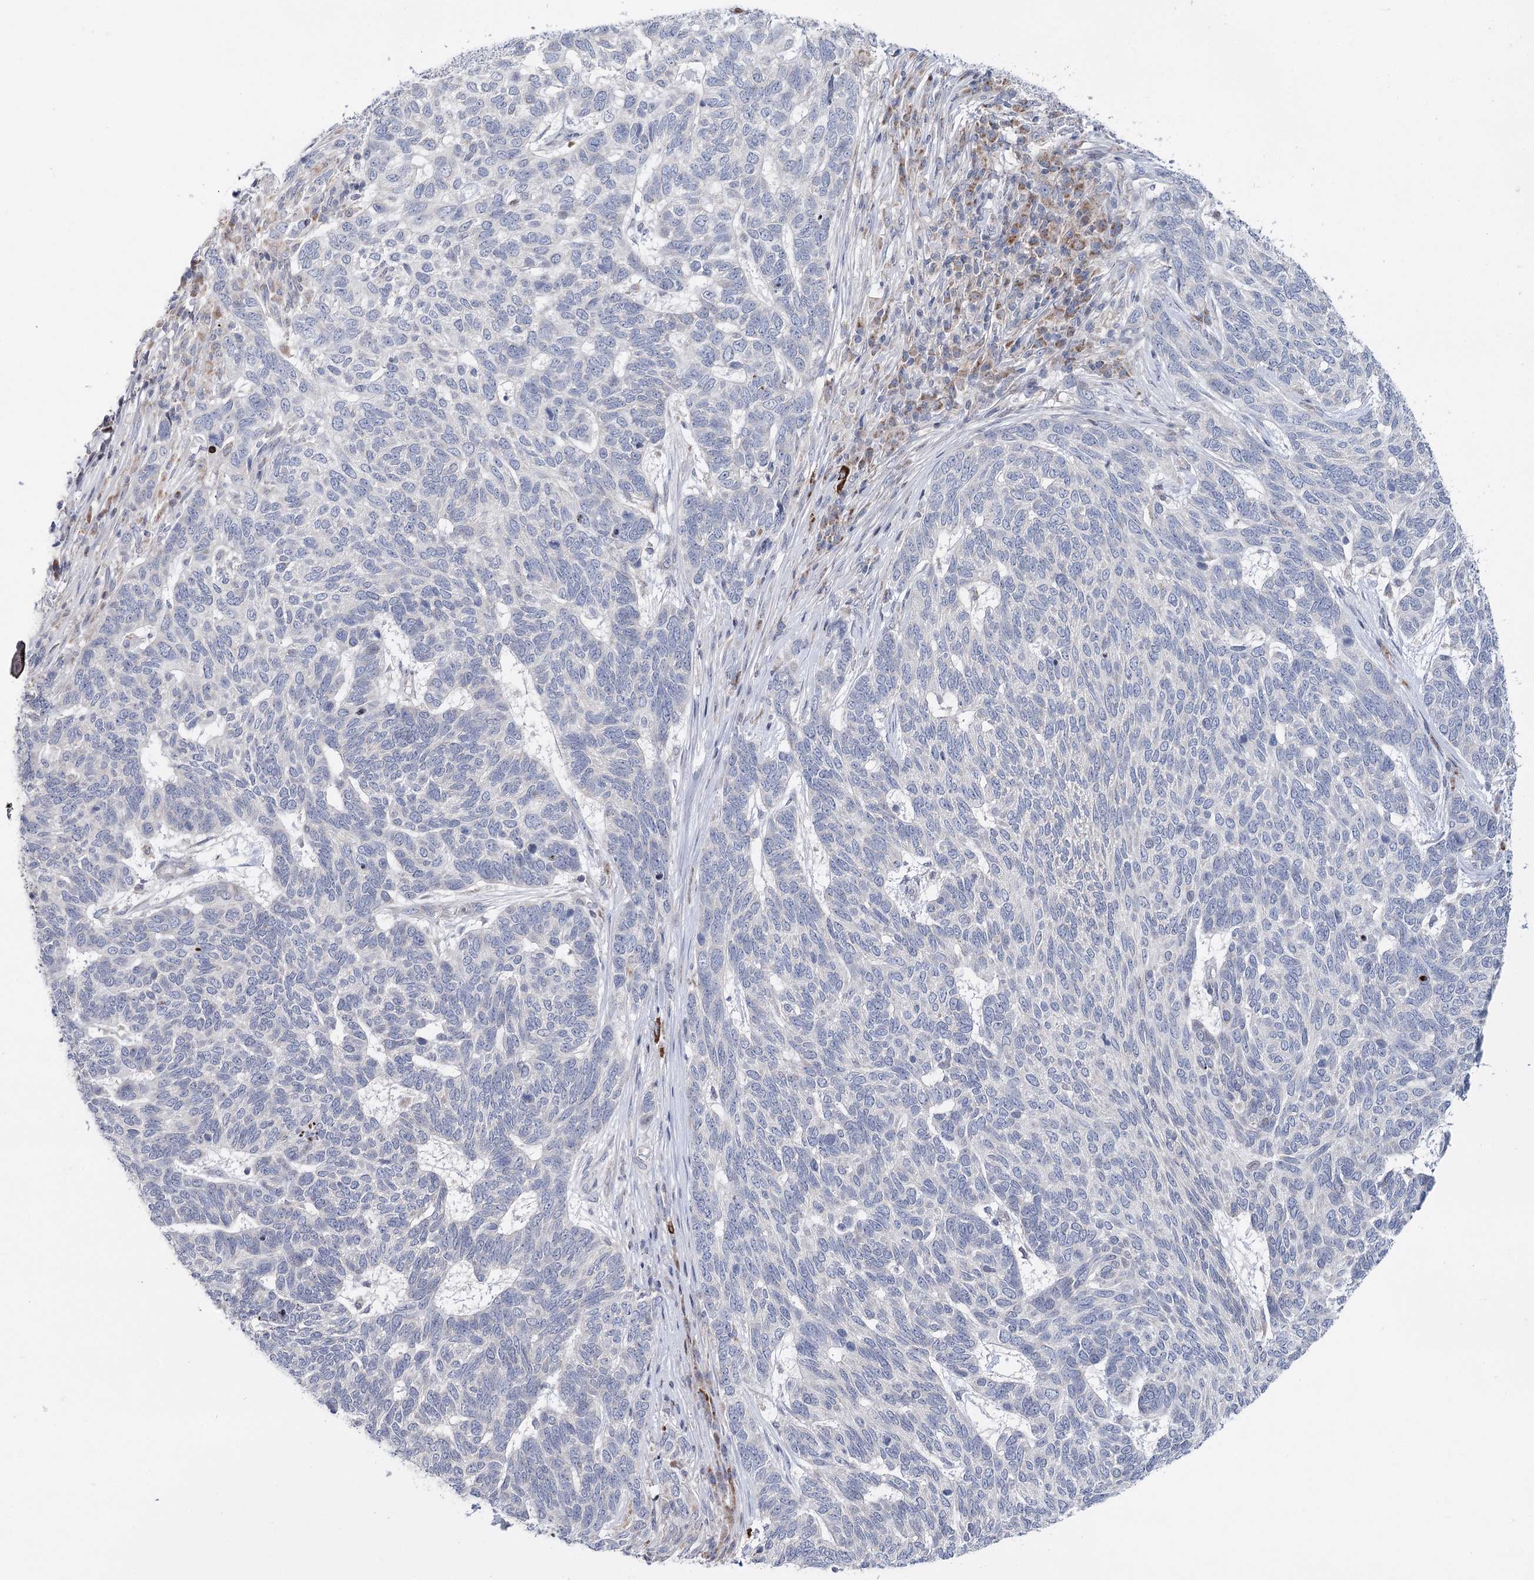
{"staining": {"intensity": "negative", "quantity": "none", "location": "none"}, "tissue": "skin cancer", "cell_type": "Tumor cells", "image_type": "cancer", "snomed": [{"axis": "morphology", "description": "Basal cell carcinoma"}, {"axis": "topography", "description": "Skin"}], "caption": "Micrograph shows no protein positivity in tumor cells of skin cancer (basal cell carcinoma) tissue. The staining was performed using DAB to visualize the protein expression in brown, while the nuclei were stained in blue with hematoxylin (Magnification: 20x).", "gene": "PTGR1", "patient": {"sex": "female", "age": 65}}